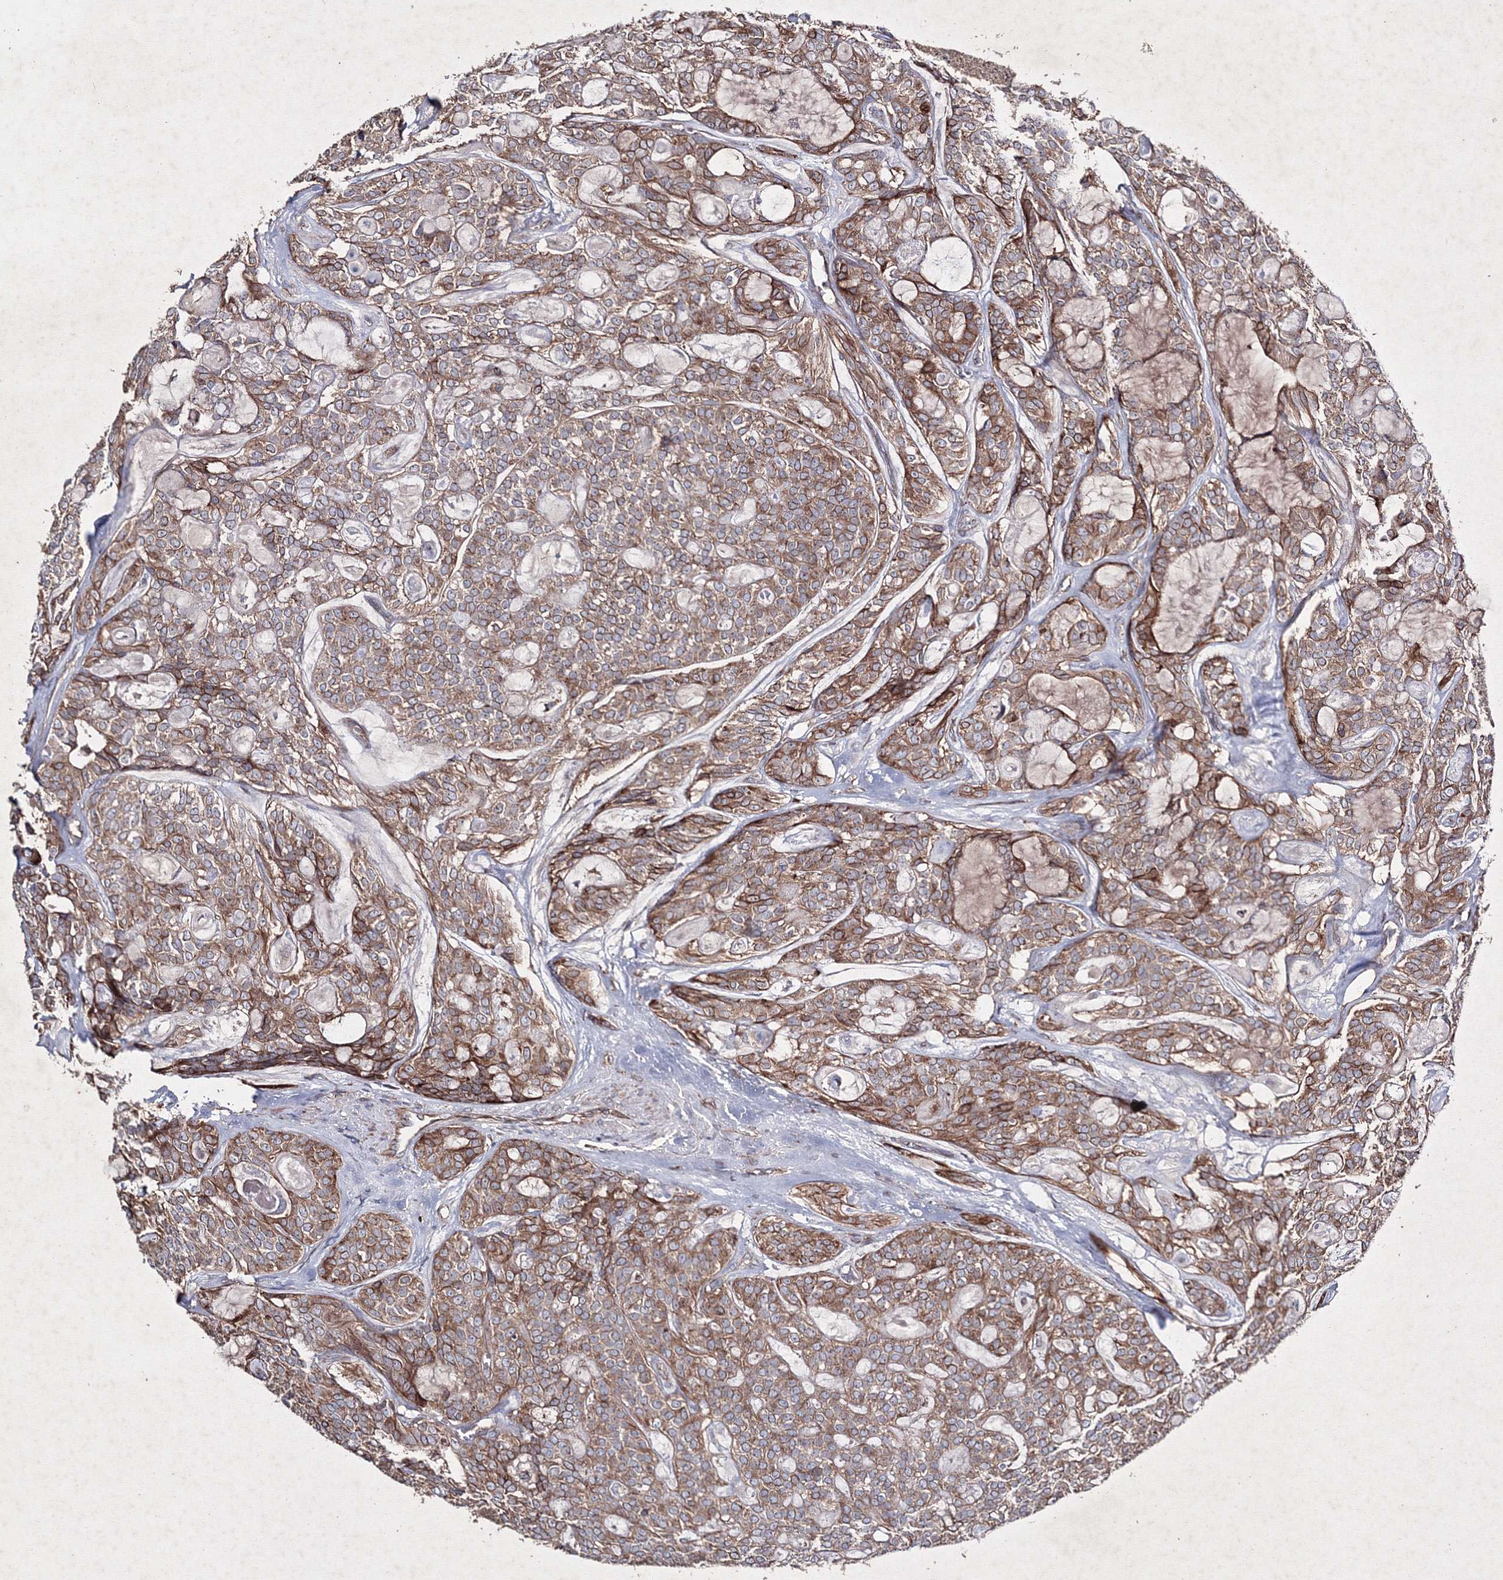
{"staining": {"intensity": "moderate", "quantity": ">75%", "location": "cytoplasmic/membranous"}, "tissue": "head and neck cancer", "cell_type": "Tumor cells", "image_type": "cancer", "snomed": [{"axis": "morphology", "description": "Adenocarcinoma, NOS"}, {"axis": "topography", "description": "Head-Neck"}], "caption": "An image of human head and neck cancer stained for a protein exhibits moderate cytoplasmic/membranous brown staining in tumor cells.", "gene": "GFM1", "patient": {"sex": "male", "age": 66}}